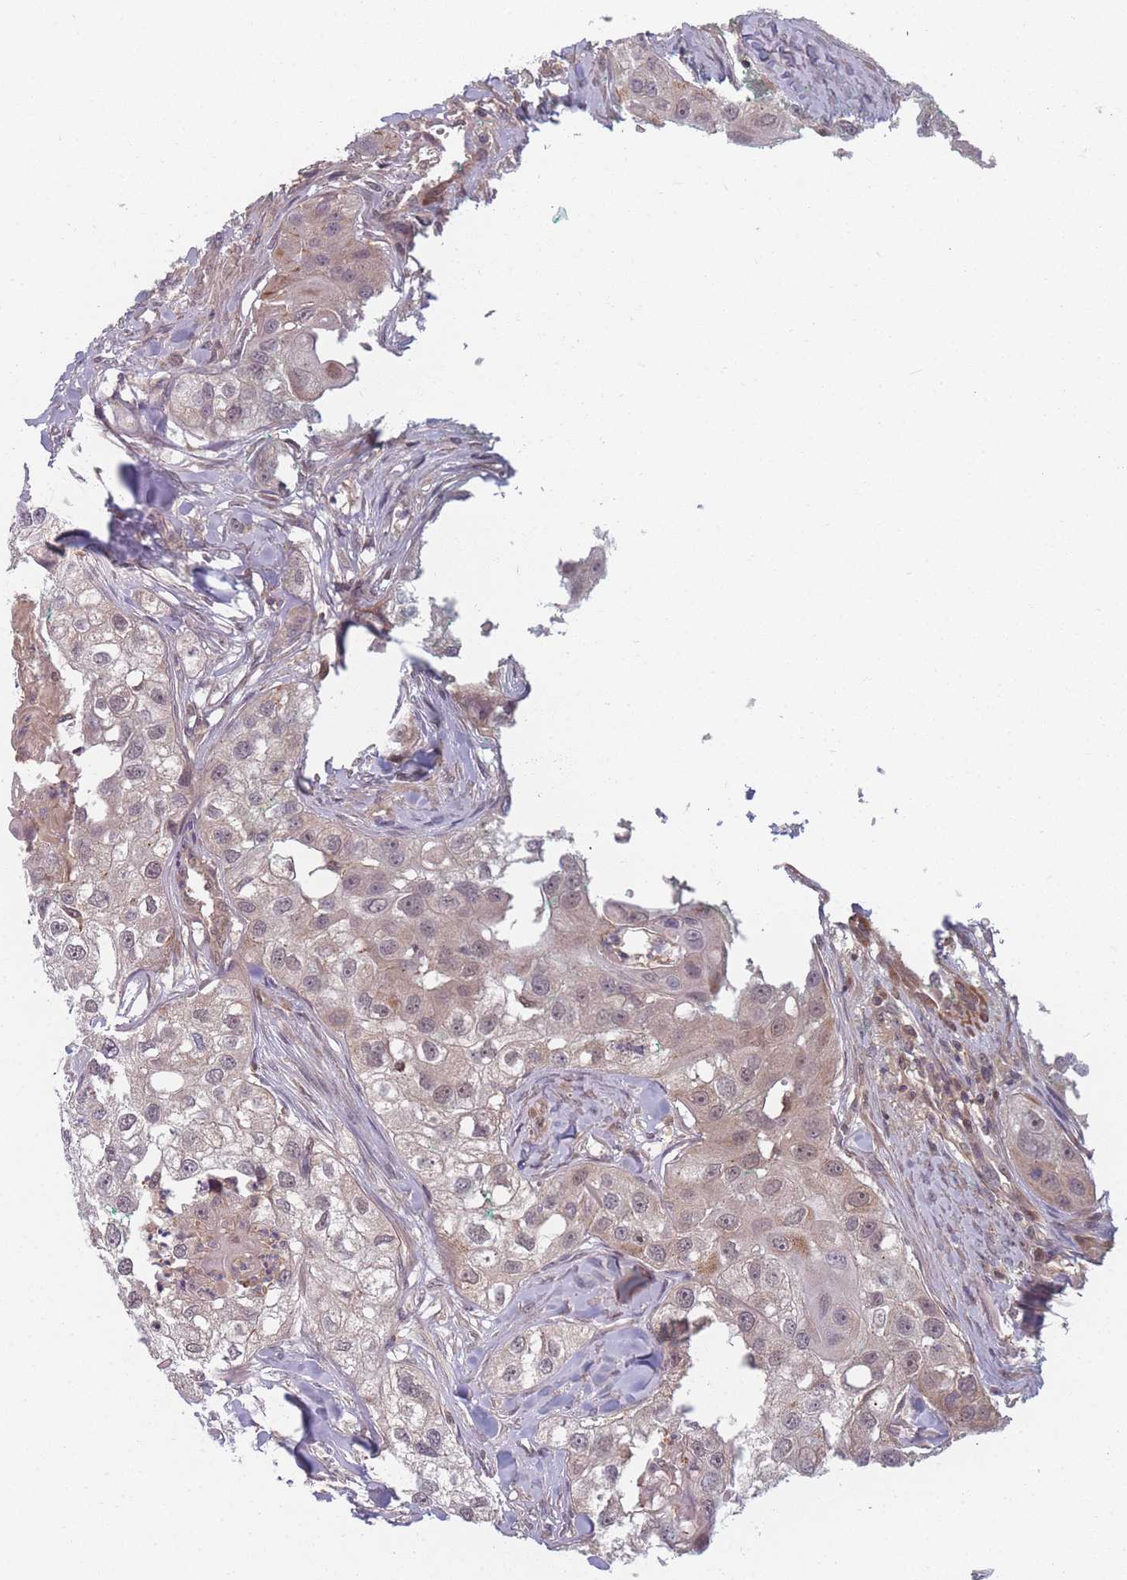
{"staining": {"intensity": "weak", "quantity": "25%-75%", "location": "cytoplasmic/membranous,nuclear"}, "tissue": "head and neck cancer", "cell_type": "Tumor cells", "image_type": "cancer", "snomed": [{"axis": "morphology", "description": "Normal tissue, NOS"}, {"axis": "morphology", "description": "Squamous cell carcinoma, NOS"}, {"axis": "topography", "description": "Skeletal muscle"}, {"axis": "topography", "description": "Head-Neck"}], "caption": "A brown stain highlights weak cytoplasmic/membranous and nuclear staining of a protein in human head and neck squamous cell carcinoma tumor cells.", "gene": "FAM153A", "patient": {"sex": "male", "age": 51}}